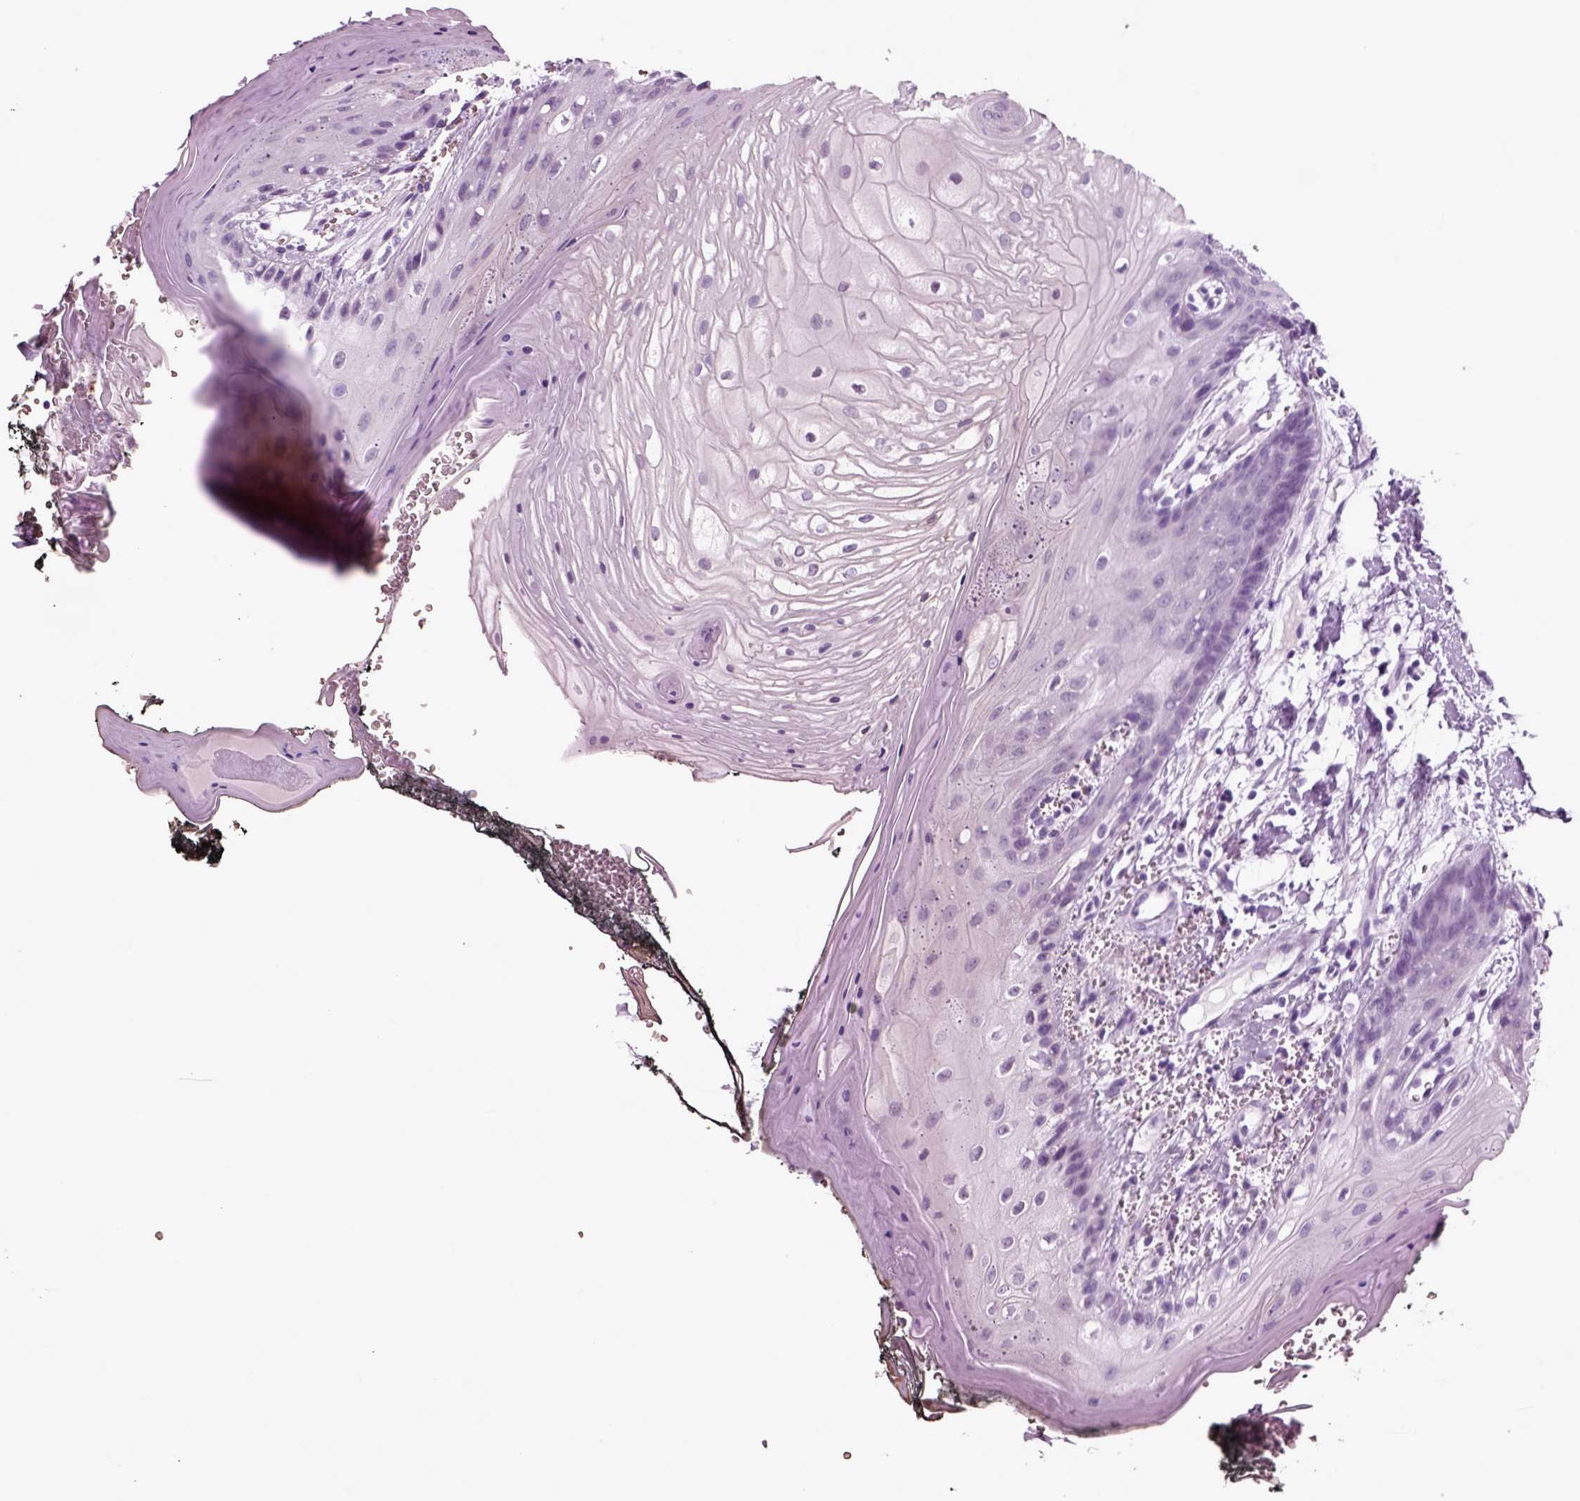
{"staining": {"intensity": "negative", "quantity": "none", "location": "none"}, "tissue": "oral mucosa", "cell_type": "Squamous epithelial cells", "image_type": "normal", "snomed": [{"axis": "morphology", "description": "Normal tissue, NOS"}, {"axis": "morphology", "description": "Squamous cell carcinoma, NOS"}, {"axis": "topography", "description": "Oral tissue"}, {"axis": "topography", "description": "Head-Neck"}], "caption": "IHC micrograph of normal human oral mucosa stained for a protein (brown), which demonstrates no expression in squamous epithelial cells. The staining is performed using DAB brown chromogen with nuclei counter-stained in using hematoxylin.", "gene": "CHGB", "patient": {"sex": "male", "age": 65}}